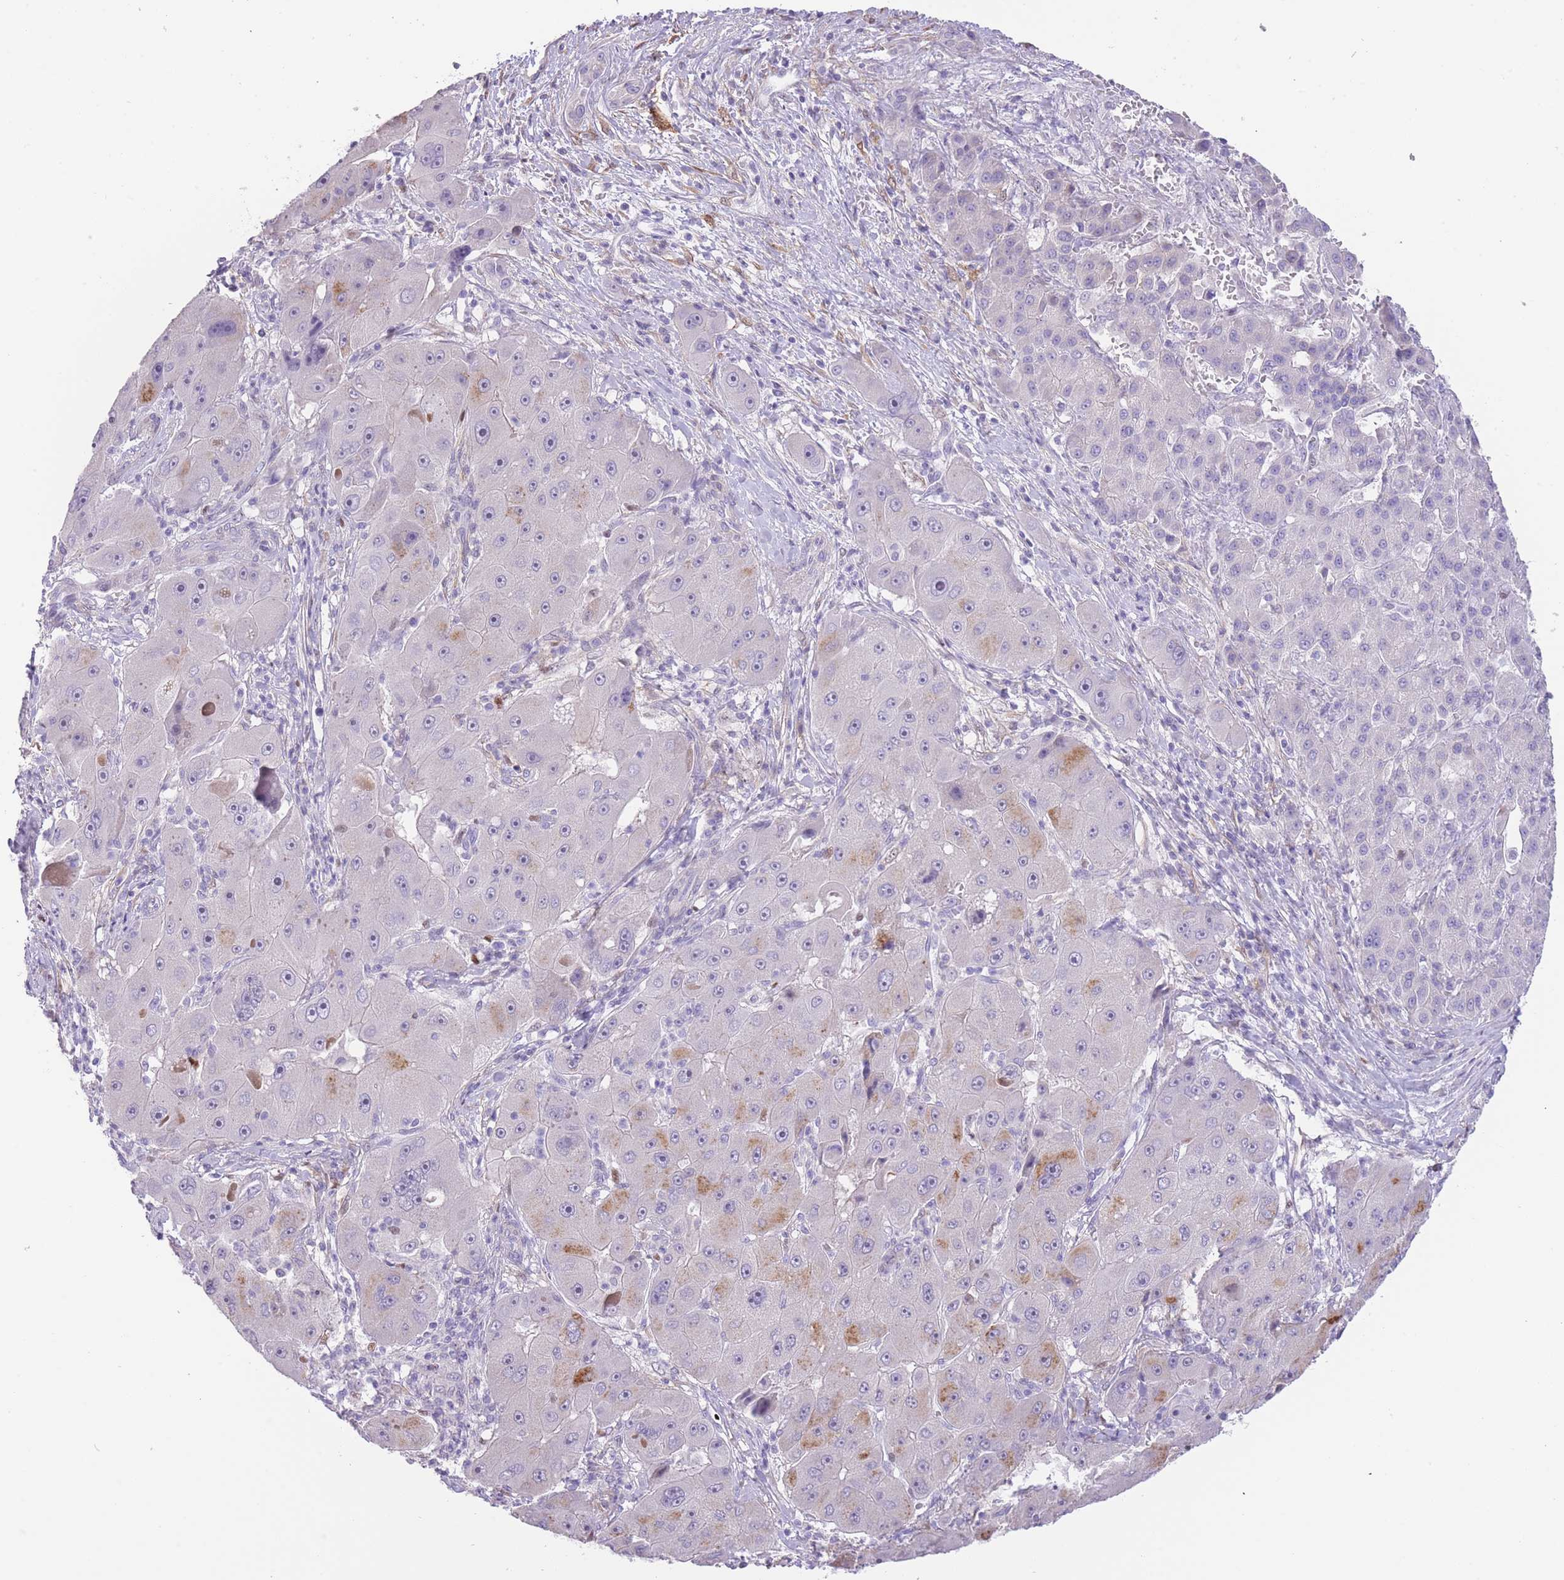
{"staining": {"intensity": "negative", "quantity": "none", "location": "none"}, "tissue": "liver cancer", "cell_type": "Tumor cells", "image_type": "cancer", "snomed": [{"axis": "morphology", "description": "Carcinoma, Hepatocellular, NOS"}, {"axis": "topography", "description": "Liver"}], "caption": "Tumor cells show no significant expression in hepatocellular carcinoma (liver). (DAB immunohistochemistry (IHC) visualized using brightfield microscopy, high magnification).", "gene": "IMPG1", "patient": {"sex": "male", "age": 76}}